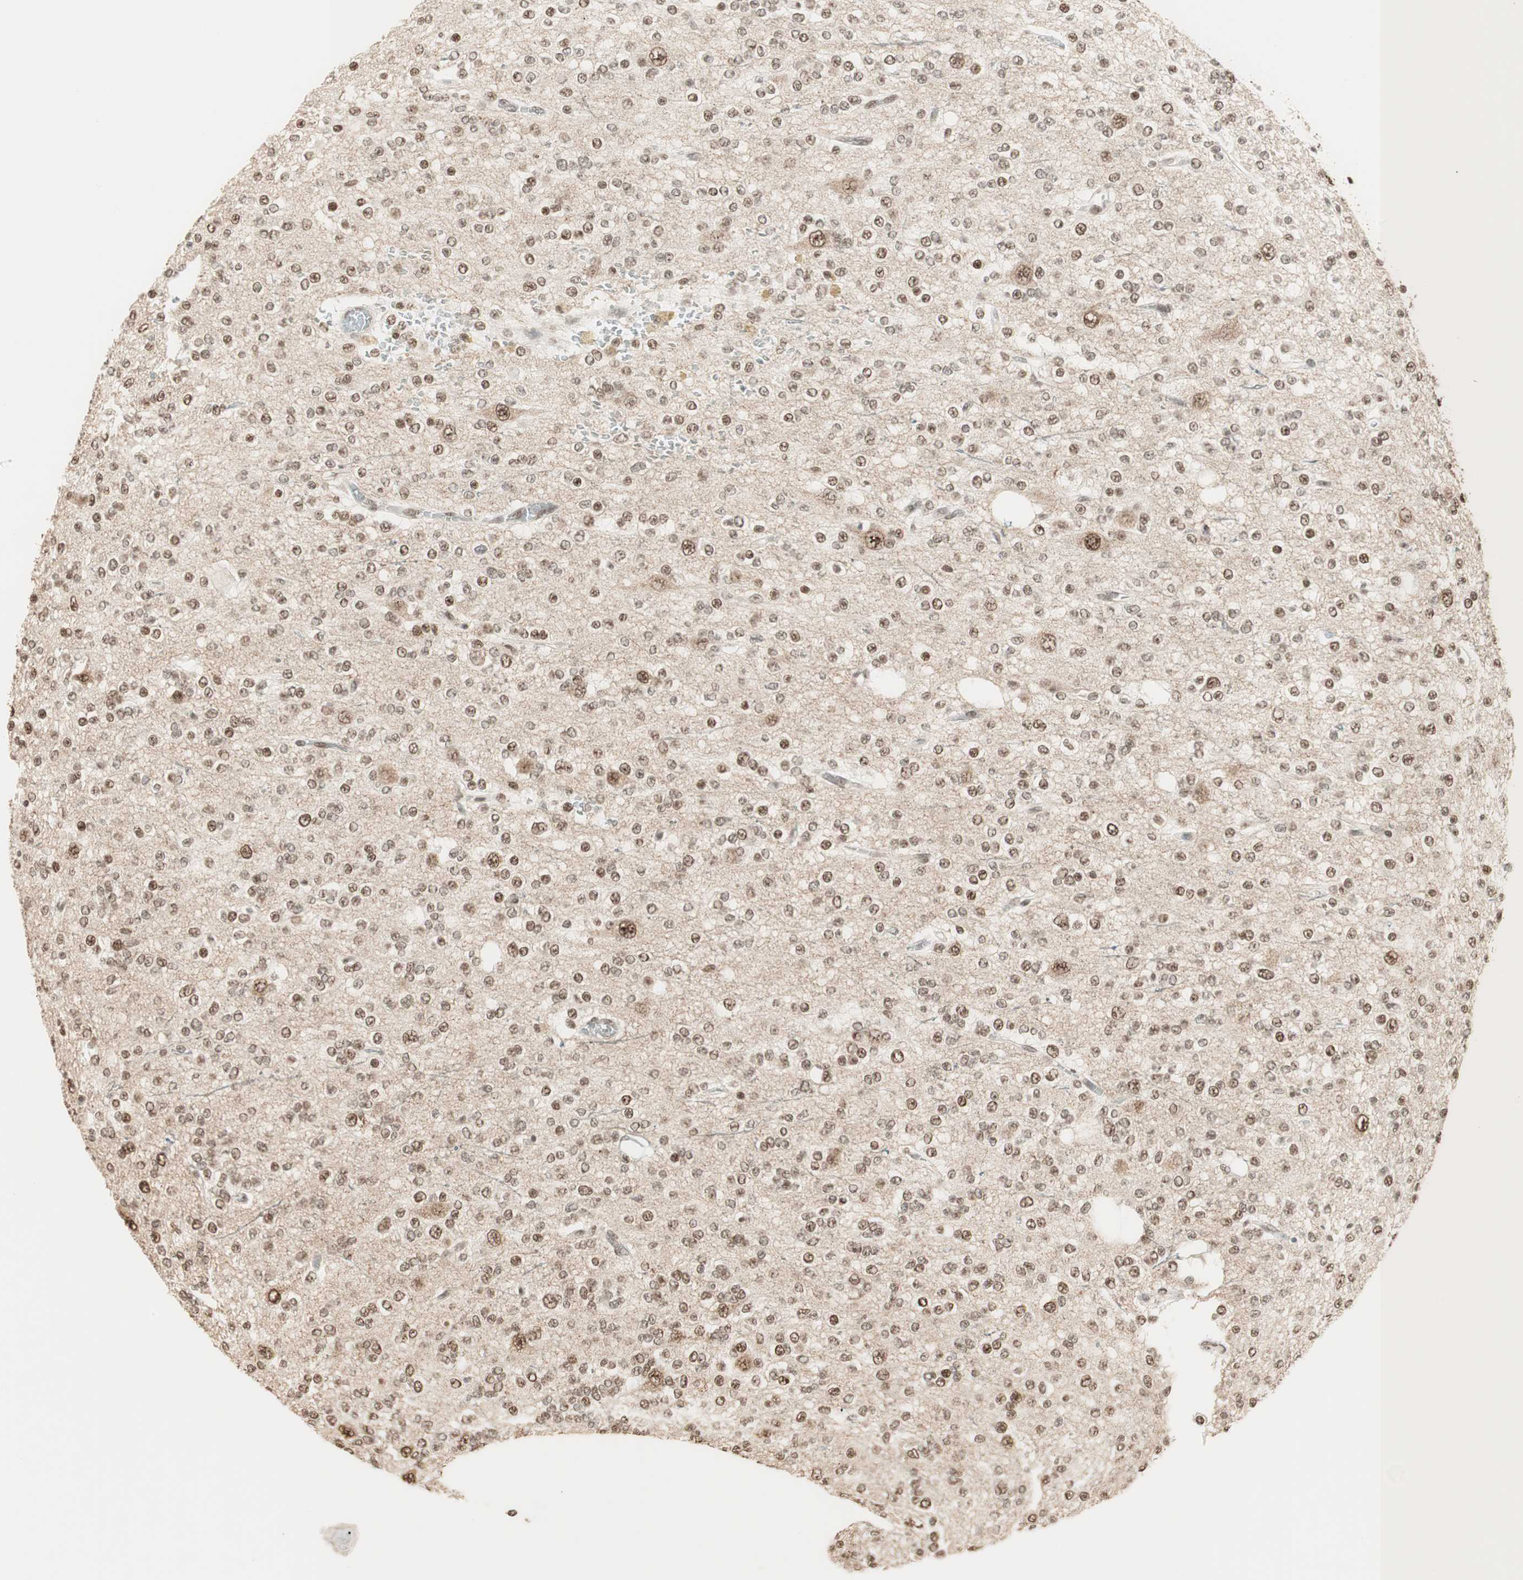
{"staining": {"intensity": "moderate", "quantity": "25%-75%", "location": "cytoplasmic/membranous,nuclear"}, "tissue": "glioma", "cell_type": "Tumor cells", "image_type": "cancer", "snomed": [{"axis": "morphology", "description": "Glioma, malignant, Low grade"}, {"axis": "topography", "description": "Brain"}], "caption": "Protein staining by immunohistochemistry displays moderate cytoplasmic/membranous and nuclear positivity in about 25%-75% of tumor cells in malignant glioma (low-grade).", "gene": "SMARCE1", "patient": {"sex": "male", "age": 38}}